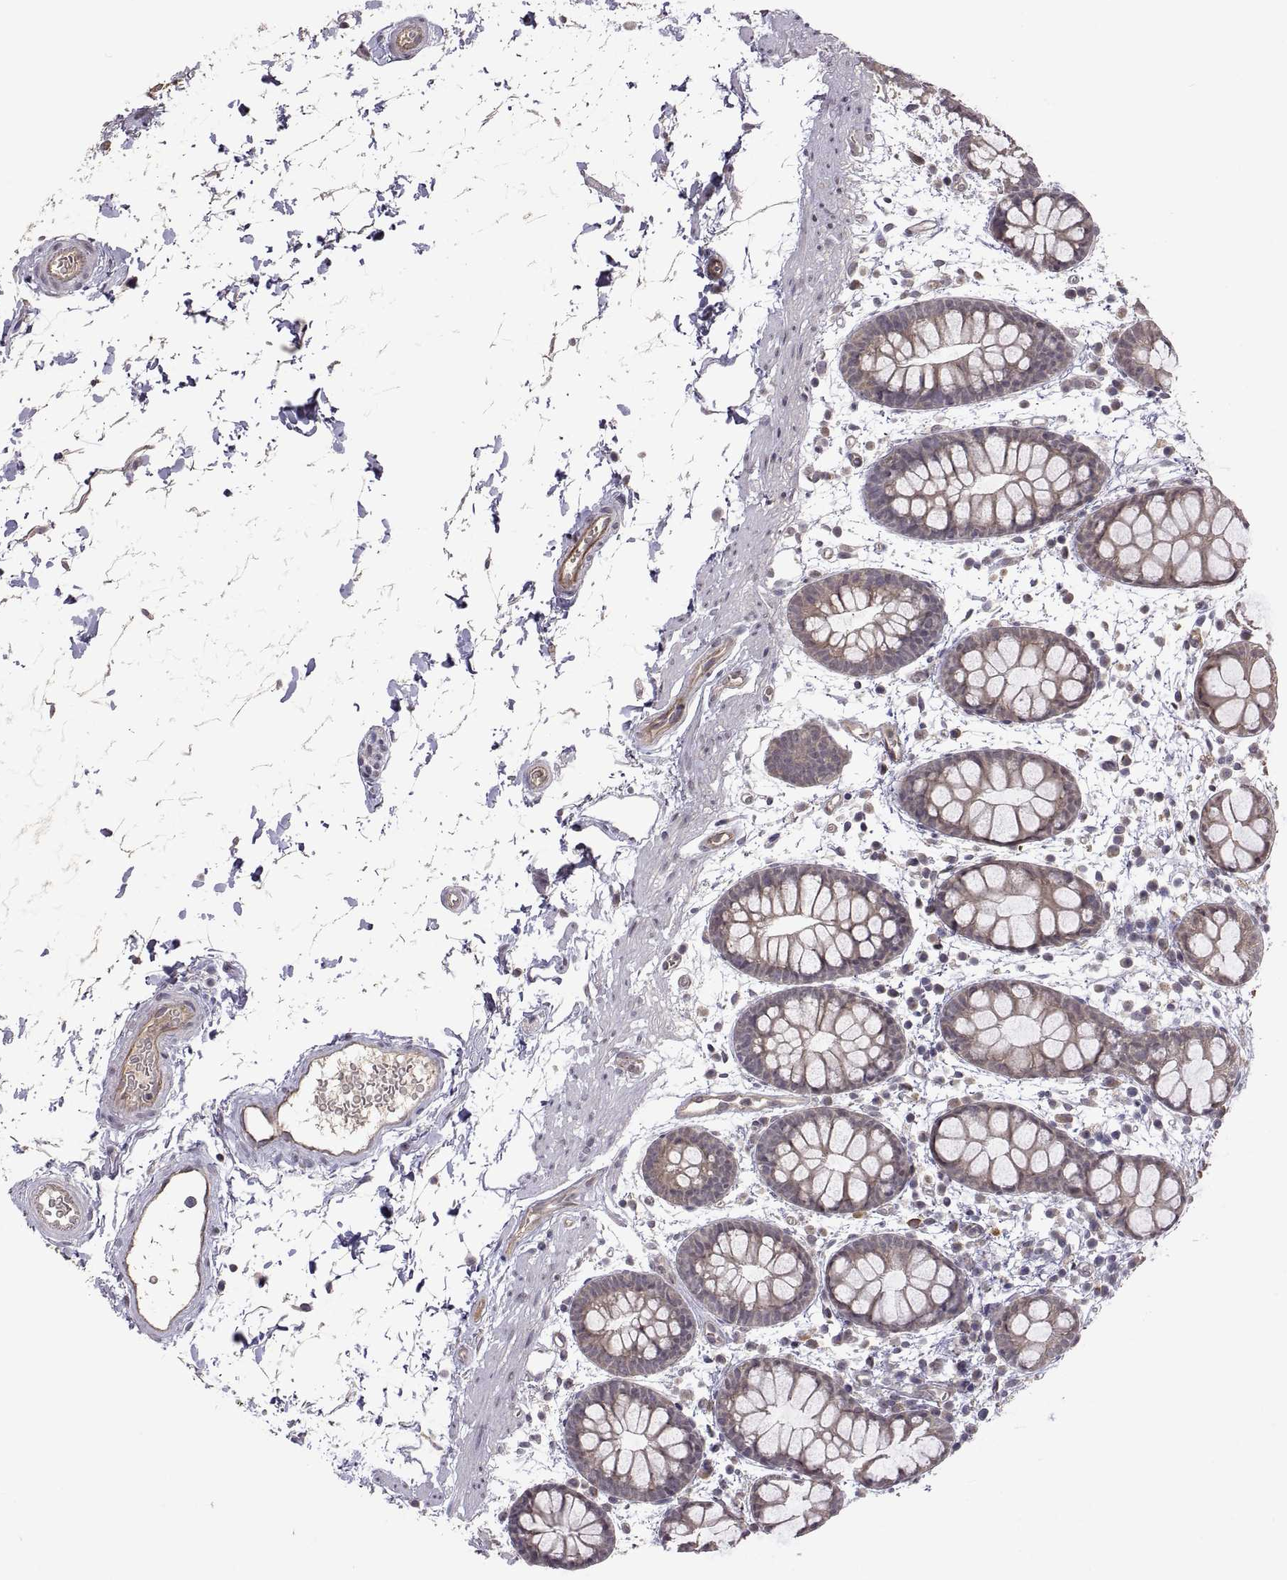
{"staining": {"intensity": "moderate", "quantity": "<25%", "location": "cytoplasmic/membranous"}, "tissue": "rectum", "cell_type": "Glandular cells", "image_type": "normal", "snomed": [{"axis": "morphology", "description": "Normal tissue, NOS"}, {"axis": "topography", "description": "Rectum"}], "caption": "Immunohistochemistry of benign human rectum displays low levels of moderate cytoplasmic/membranous expression in about <25% of glandular cells. Ihc stains the protein of interest in brown and the nuclei are stained blue.", "gene": "LAMA1", "patient": {"sex": "male", "age": 57}}